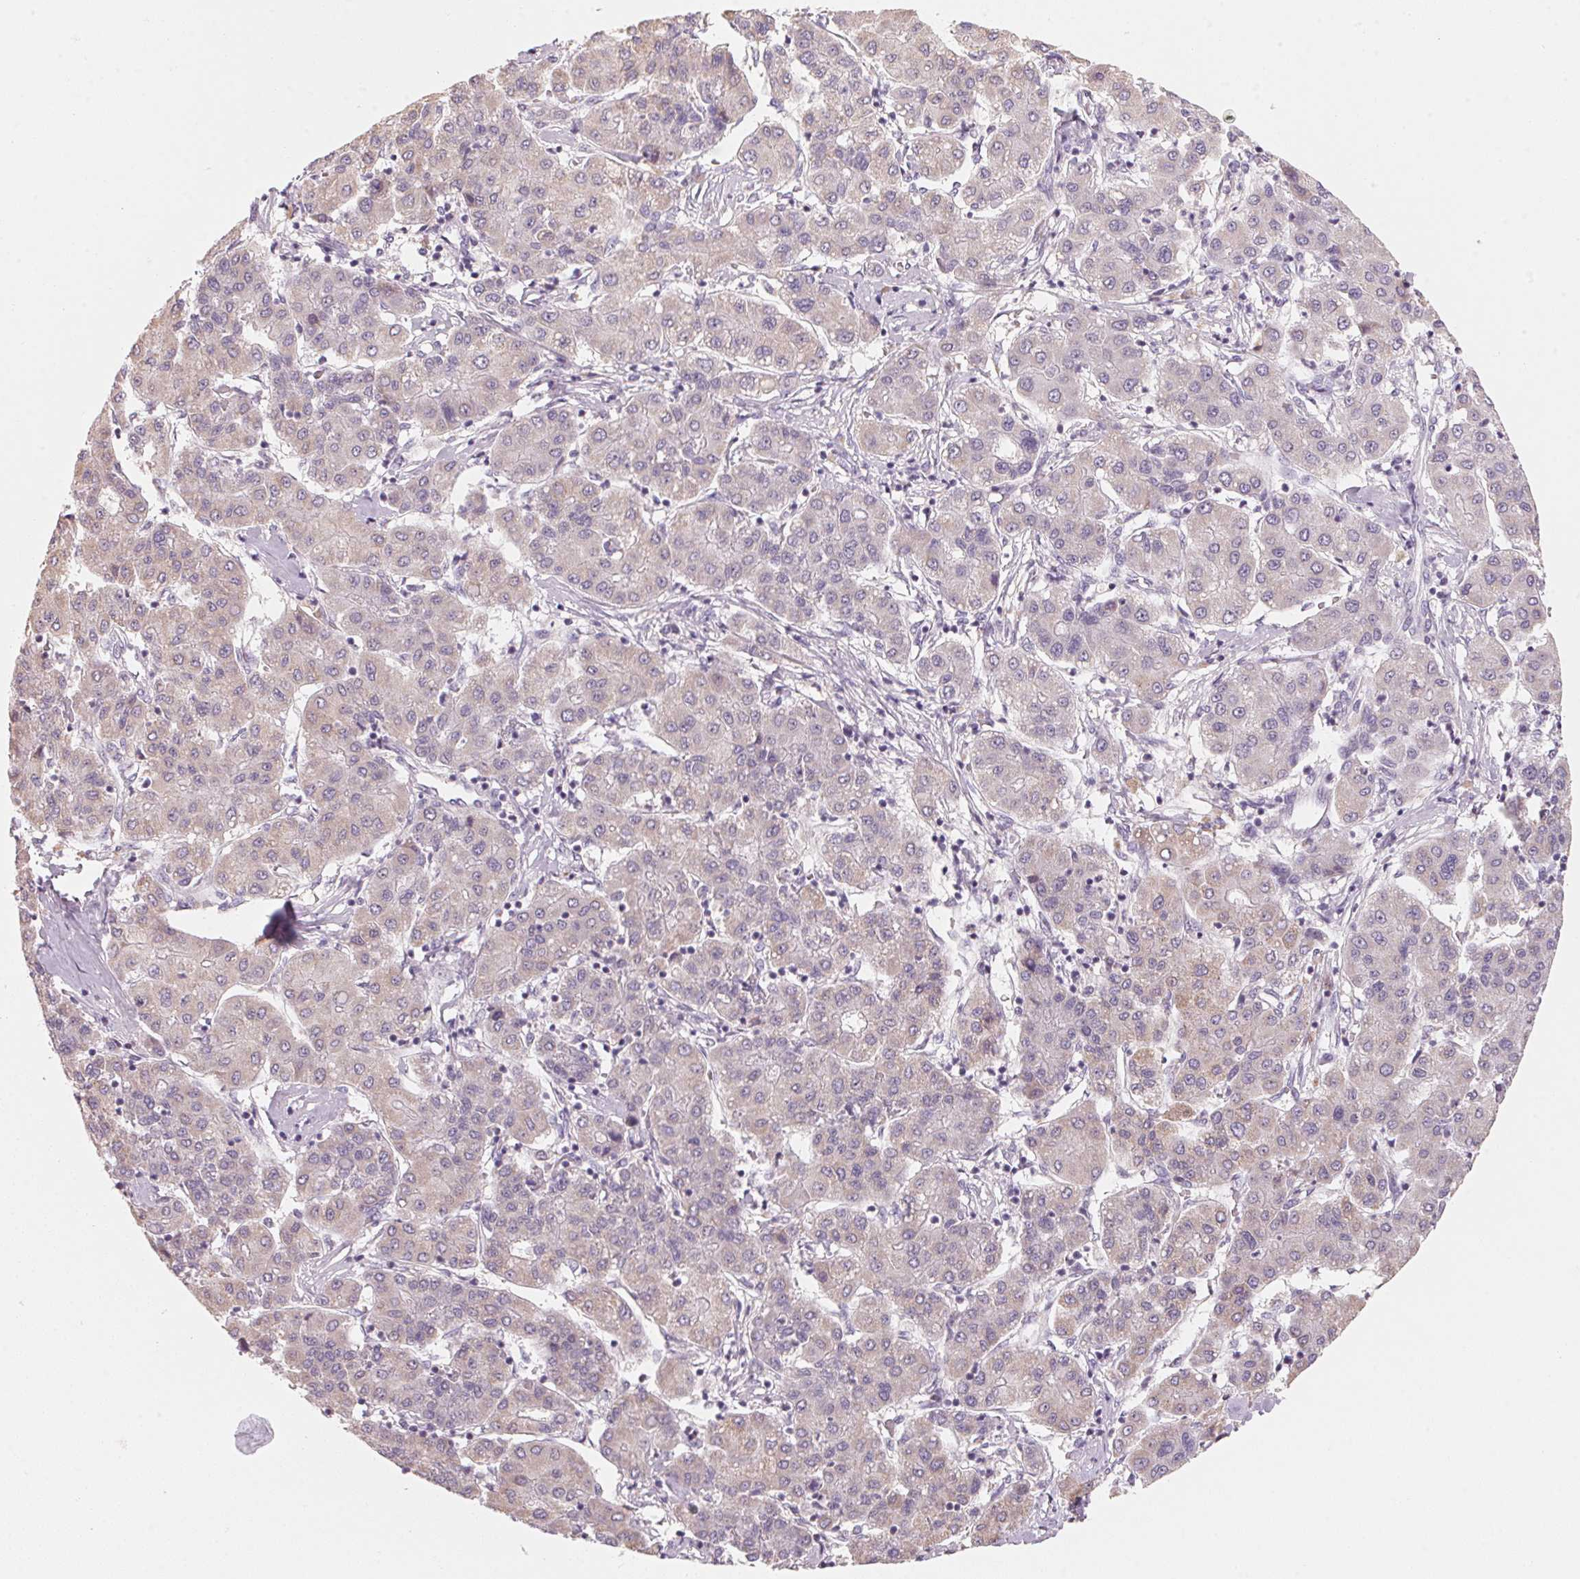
{"staining": {"intensity": "weak", "quantity": "<25%", "location": "cytoplasmic/membranous"}, "tissue": "liver cancer", "cell_type": "Tumor cells", "image_type": "cancer", "snomed": [{"axis": "morphology", "description": "Carcinoma, Hepatocellular, NOS"}, {"axis": "topography", "description": "Liver"}], "caption": "Tumor cells show no significant protein staining in liver cancer.", "gene": "ANKRD31", "patient": {"sex": "male", "age": 65}}